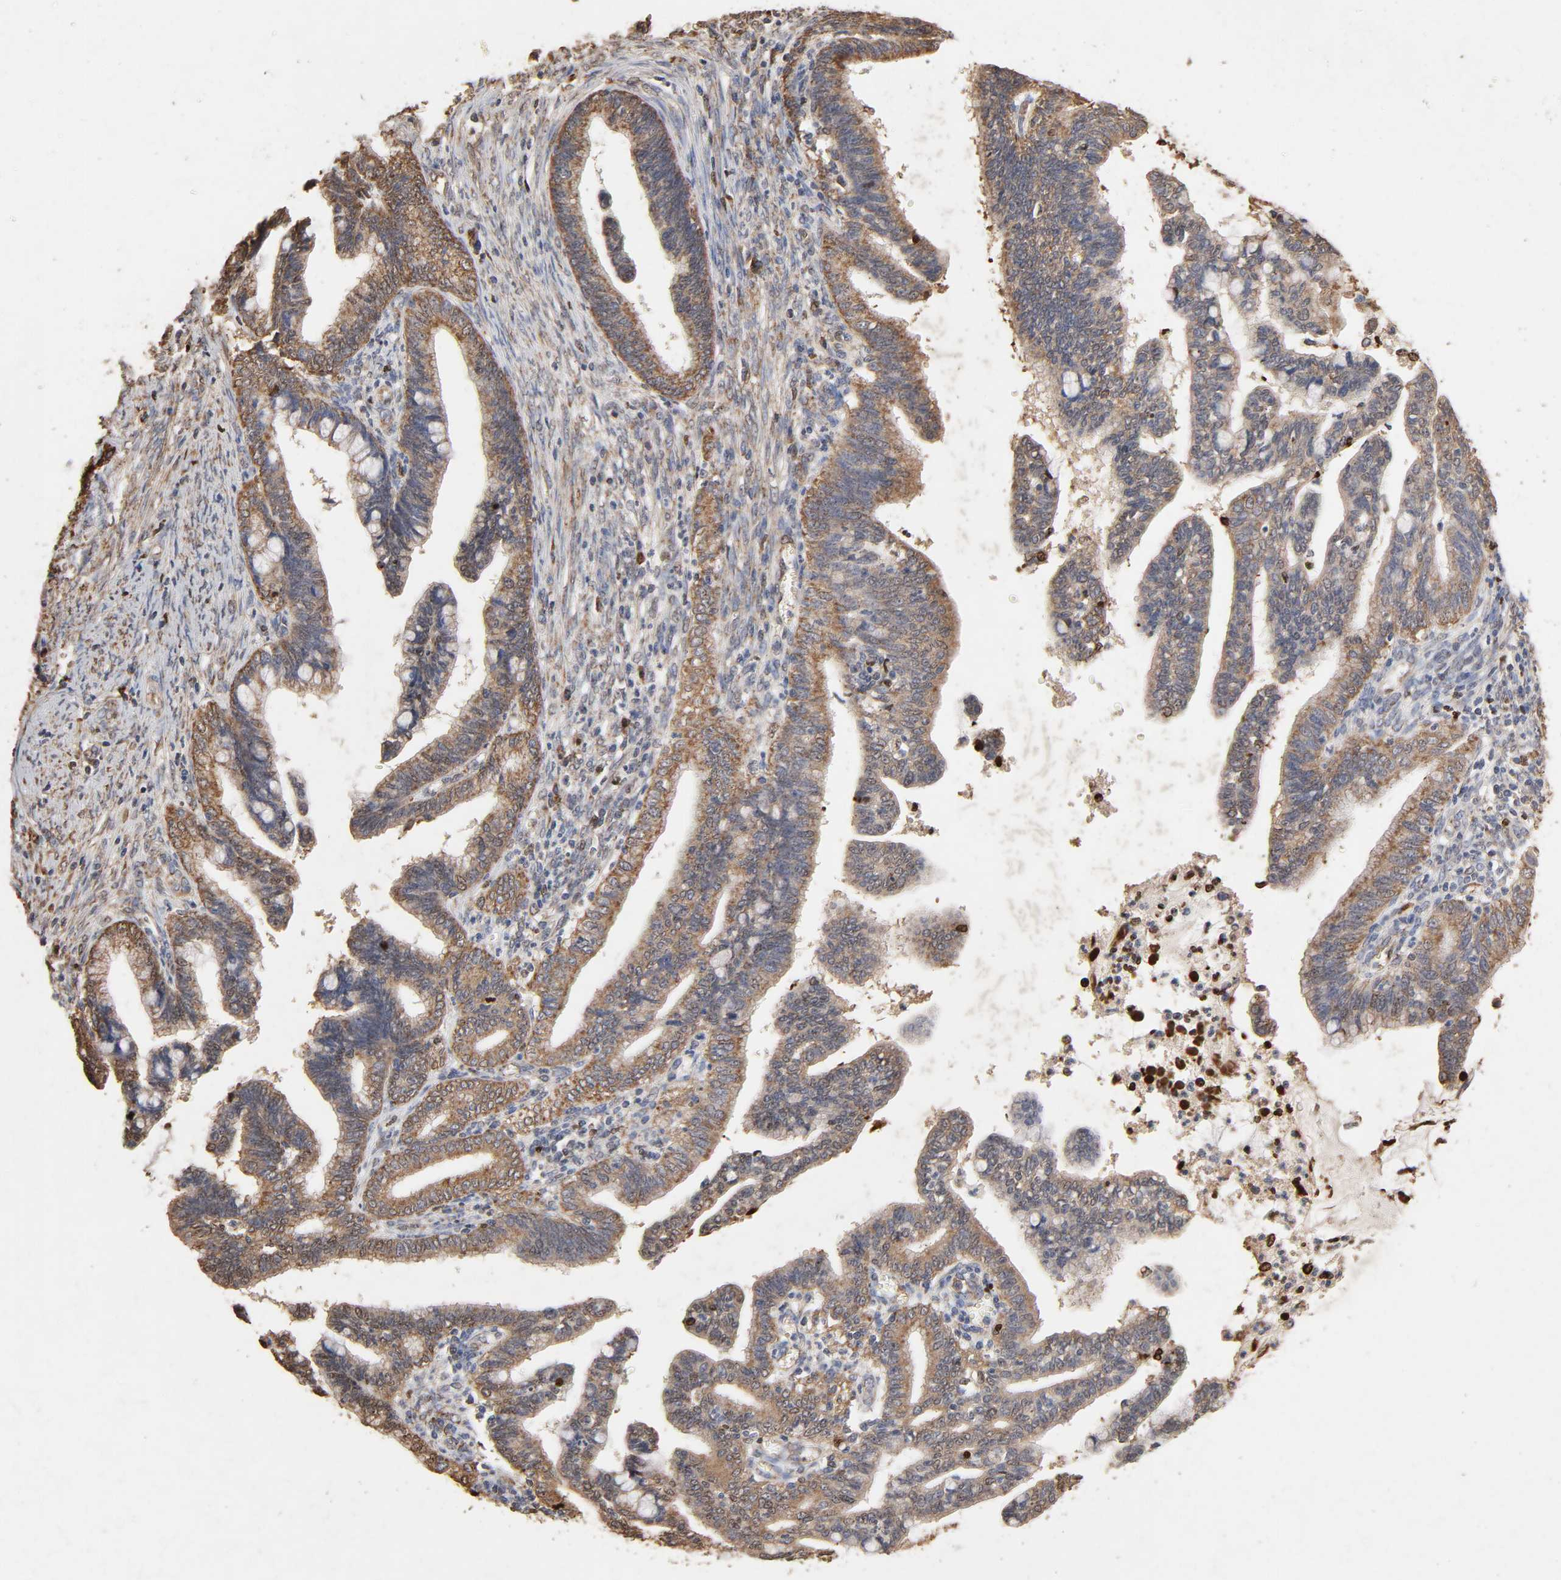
{"staining": {"intensity": "strong", "quantity": ">75%", "location": "cytoplasmic/membranous"}, "tissue": "cervical cancer", "cell_type": "Tumor cells", "image_type": "cancer", "snomed": [{"axis": "morphology", "description": "Adenocarcinoma, NOS"}, {"axis": "topography", "description": "Cervix"}], "caption": "Protein analysis of cervical cancer (adenocarcinoma) tissue exhibits strong cytoplasmic/membranous expression in about >75% of tumor cells.", "gene": "CYCS", "patient": {"sex": "female", "age": 36}}